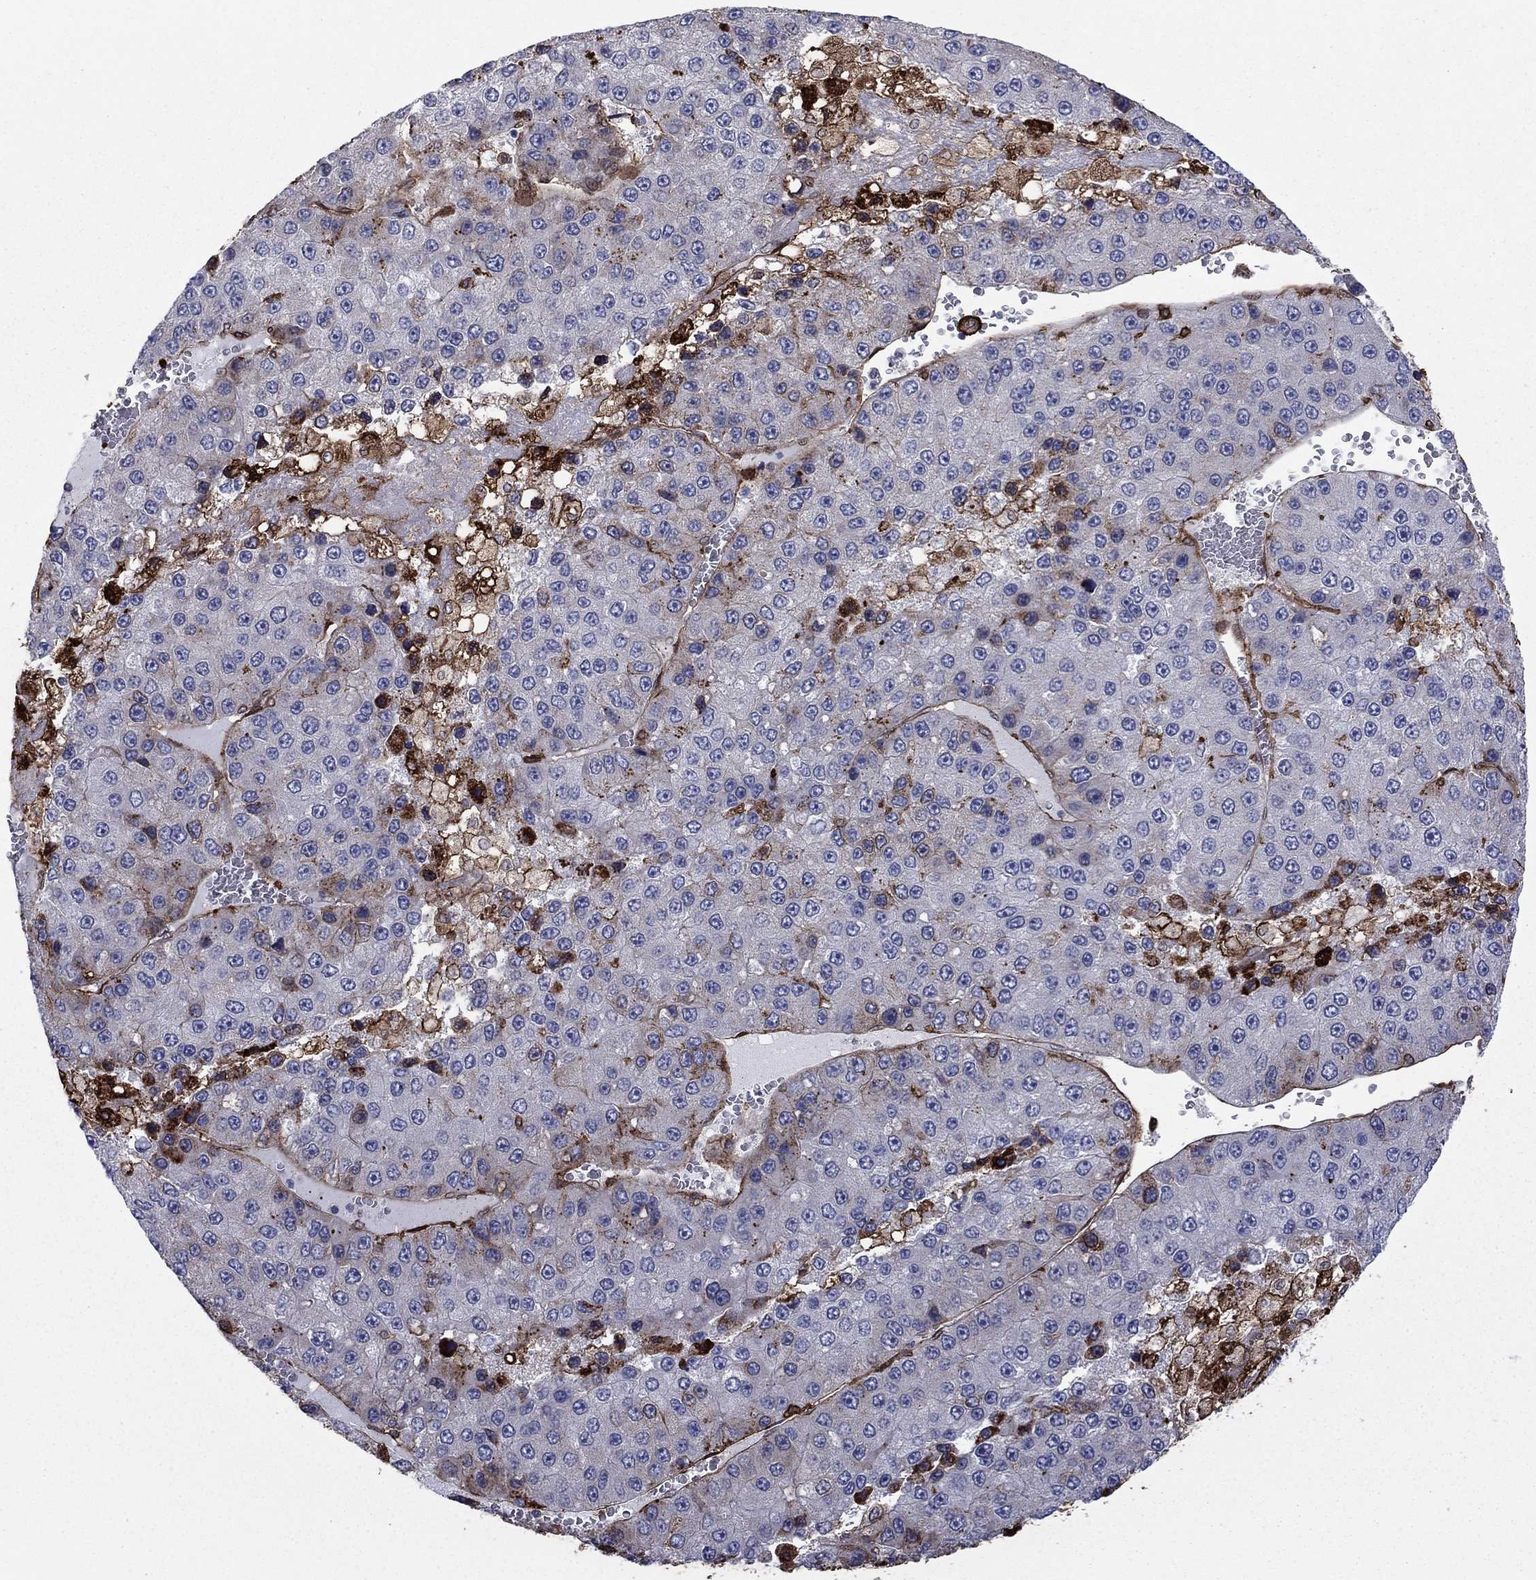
{"staining": {"intensity": "negative", "quantity": "none", "location": "none"}, "tissue": "liver cancer", "cell_type": "Tumor cells", "image_type": "cancer", "snomed": [{"axis": "morphology", "description": "Carcinoma, Hepatocellular, NOS"}, {"axis": "topography", "description": "Liver"}], "caption": "IHC of liver cancer (hepatocellular carcinoma) displays no positivity in tumor cells.", "gene": "PLAU", "patient": {"sex": "female", "age": 73}}